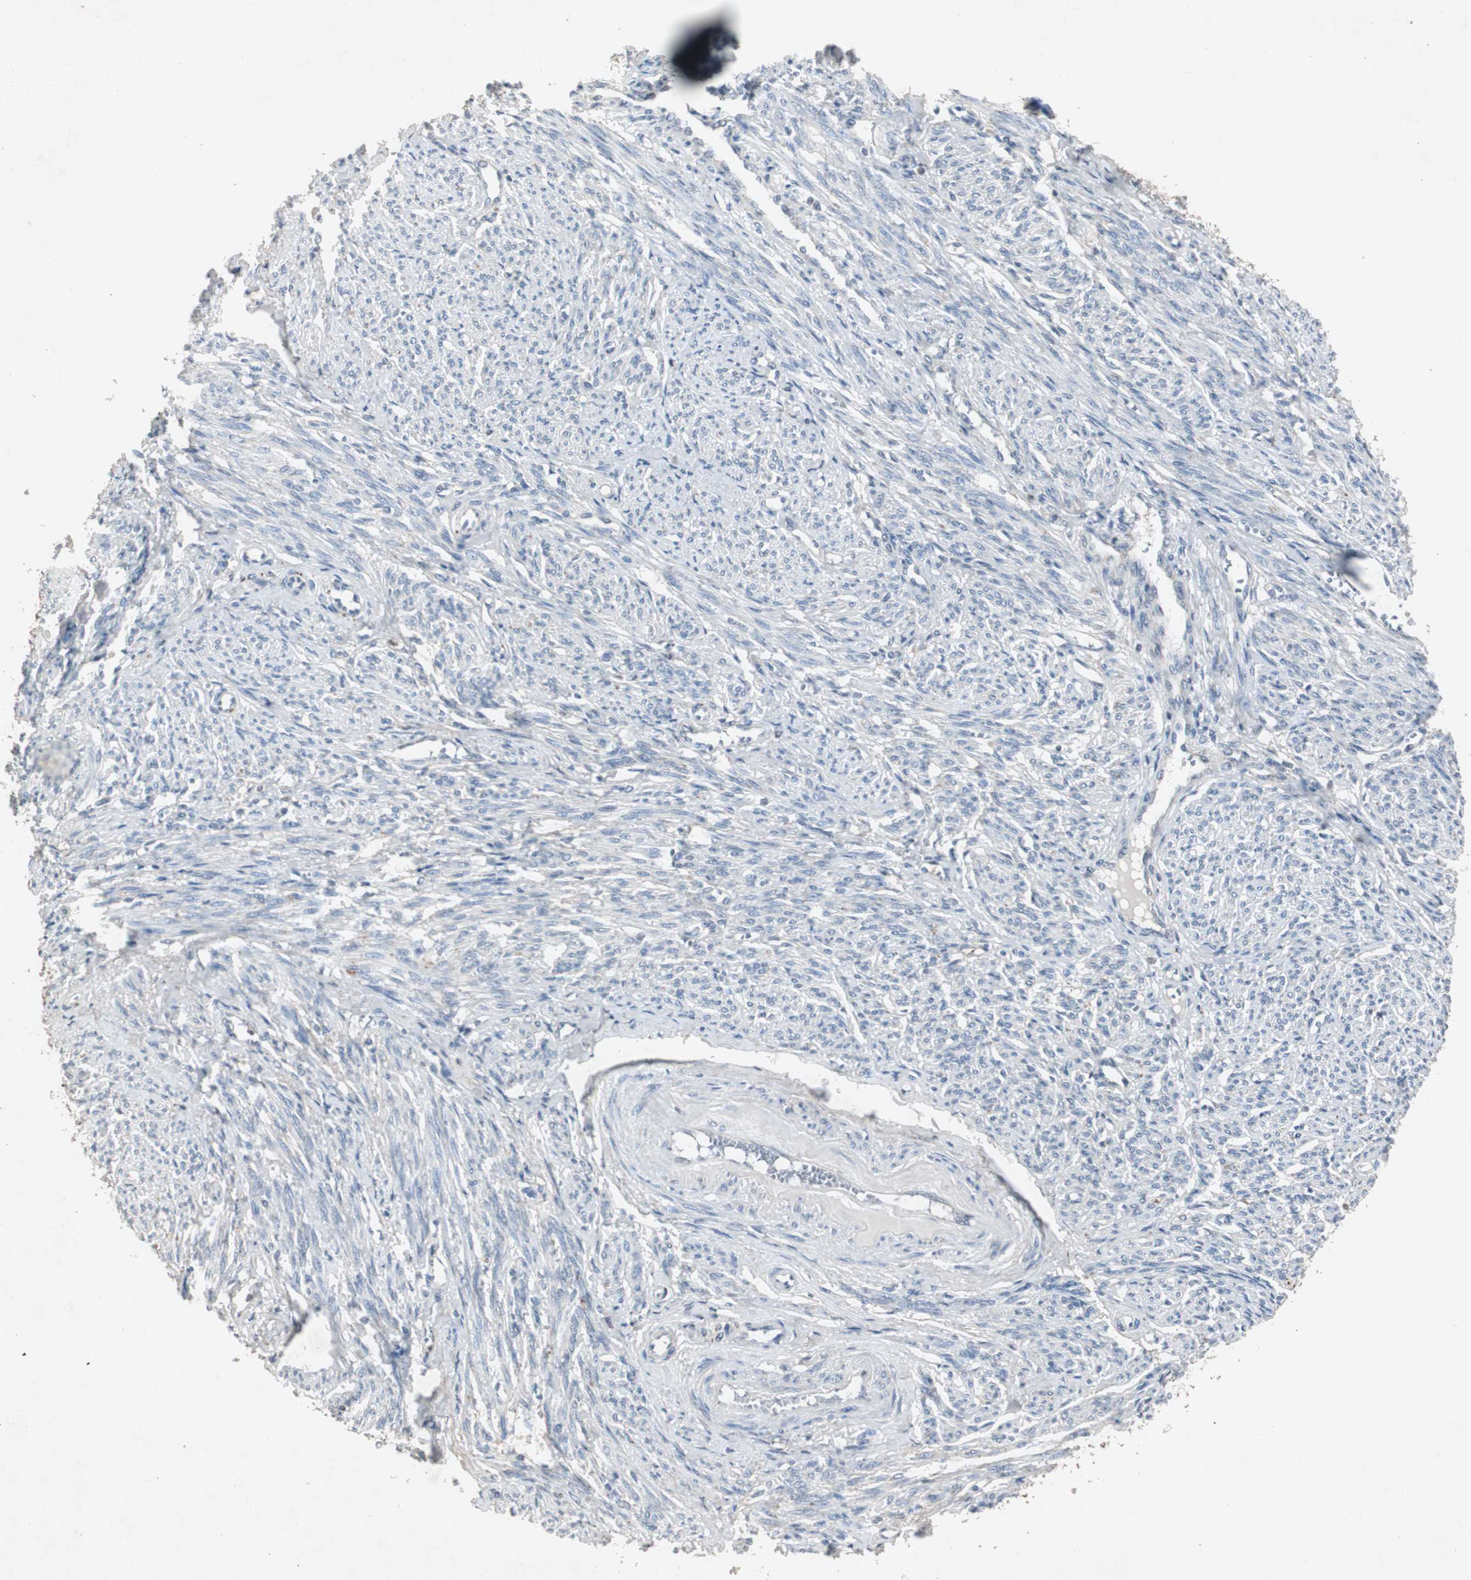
{"staining": {"intensity": "negative", "quantity": "none", "location": "none"}, "tissue": "smooth muscle", "cell_type": "Smooth muscle cells", "image_type": "normal", "snomed": [{"axis": "morphology", "description": "Normal tissue, NOS"}, {"axis": "topography", "description": "Smooth muscle"}], "caption": "Histopathology image shows no significant protein positivity in smooth muscle cells of normal smooth muscle.", "gene": "ADNP2", "patient": {"sex": "female", "age": 65}}